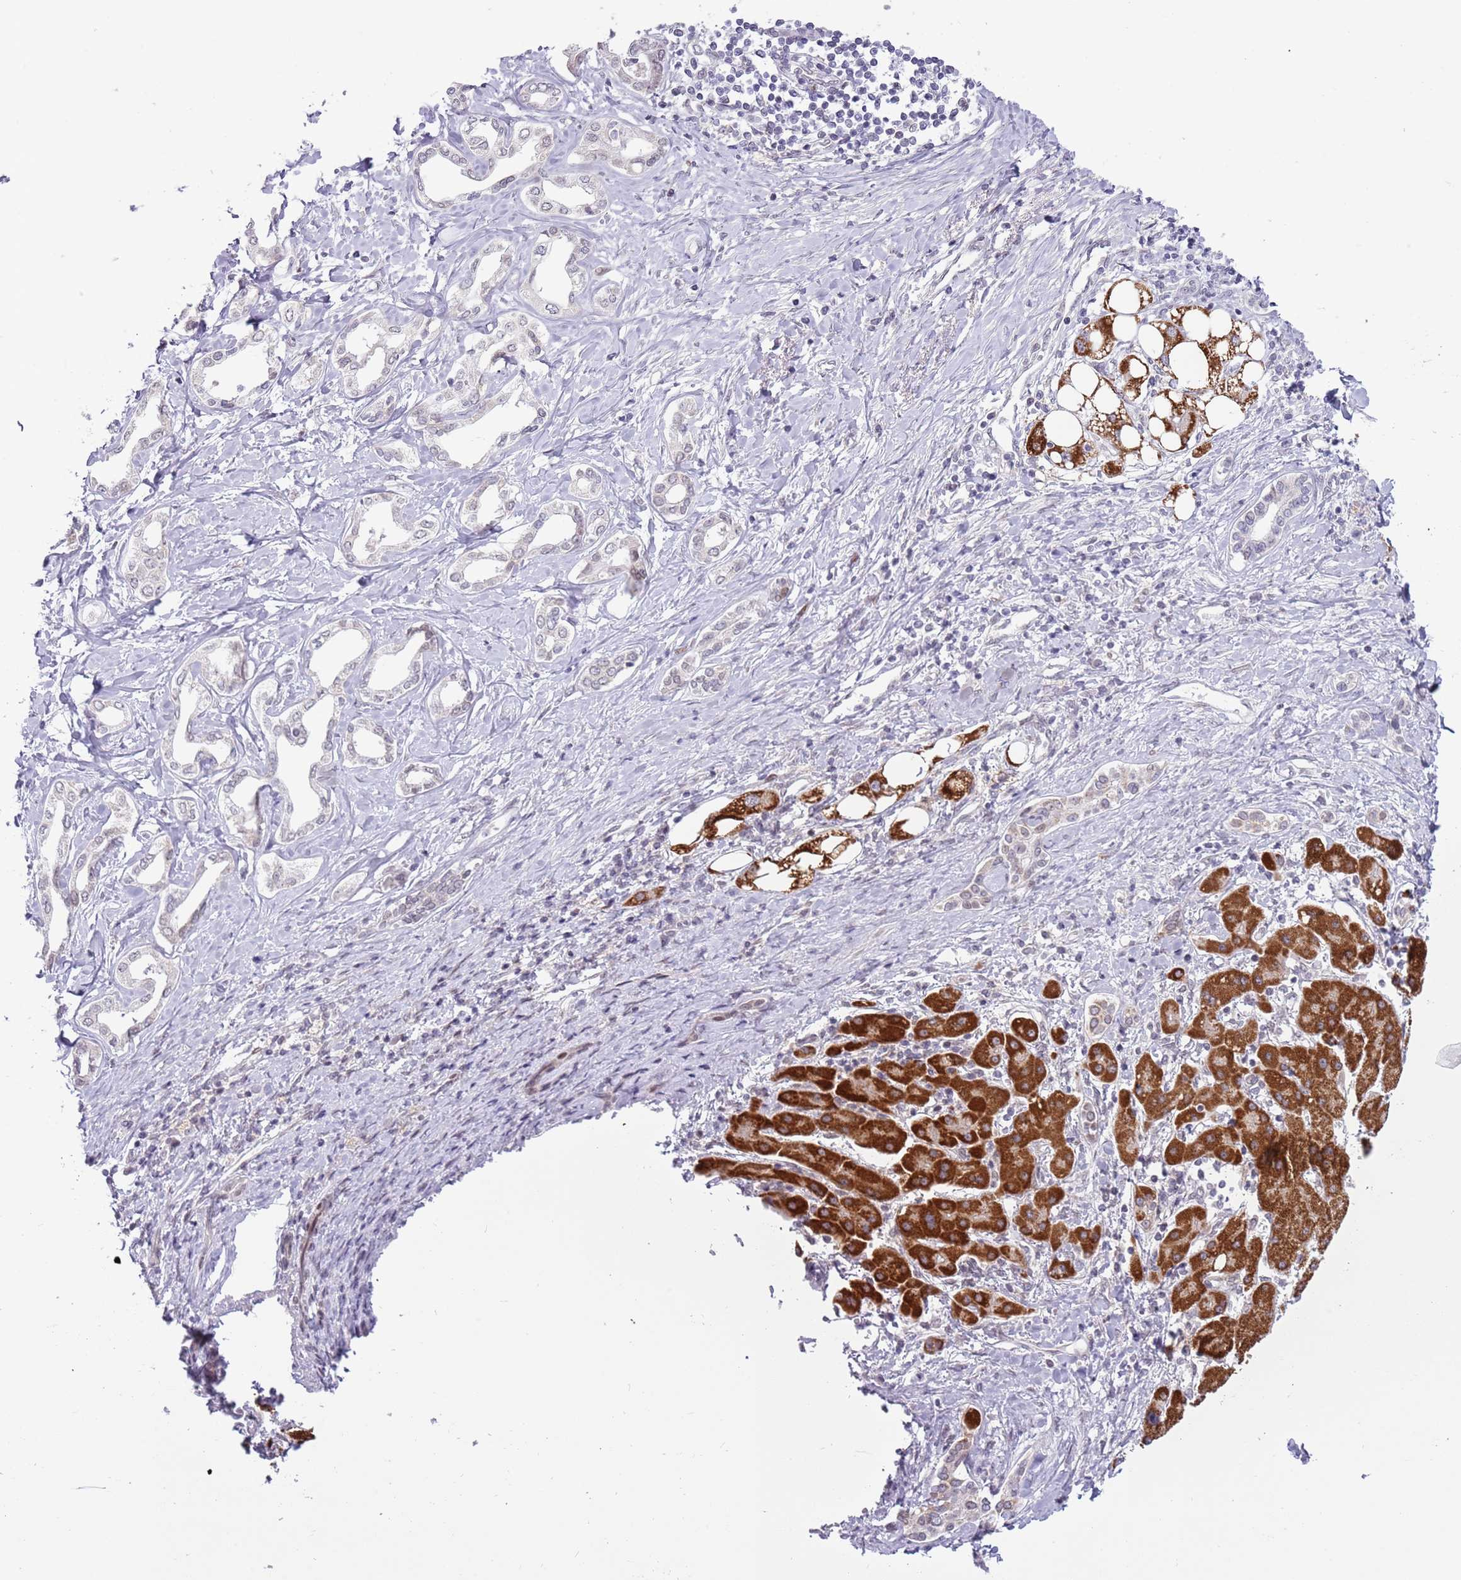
{"staining": {"intensity": "strong", "quantity": "25%-75%", "location": "cytoplasmic/membranous"}, "tissue": "liver cancer", "cell_type": "Tumor cells", "image_type": "cancer", "snomed": [{"axis": "morphology", "description": "Cholangiocarcinoma"}, {"axis": "topography", "description": "Liver"}], "caption": "About 25%-75% of tumor cells in liver cholangiocarcinoma exhibit strong cytoplasmic/membranous protein expression as visualized by brown immunohistochemical staining.", "gene": "MLLT11", "patient": {"sex": "female", "age": 77}}